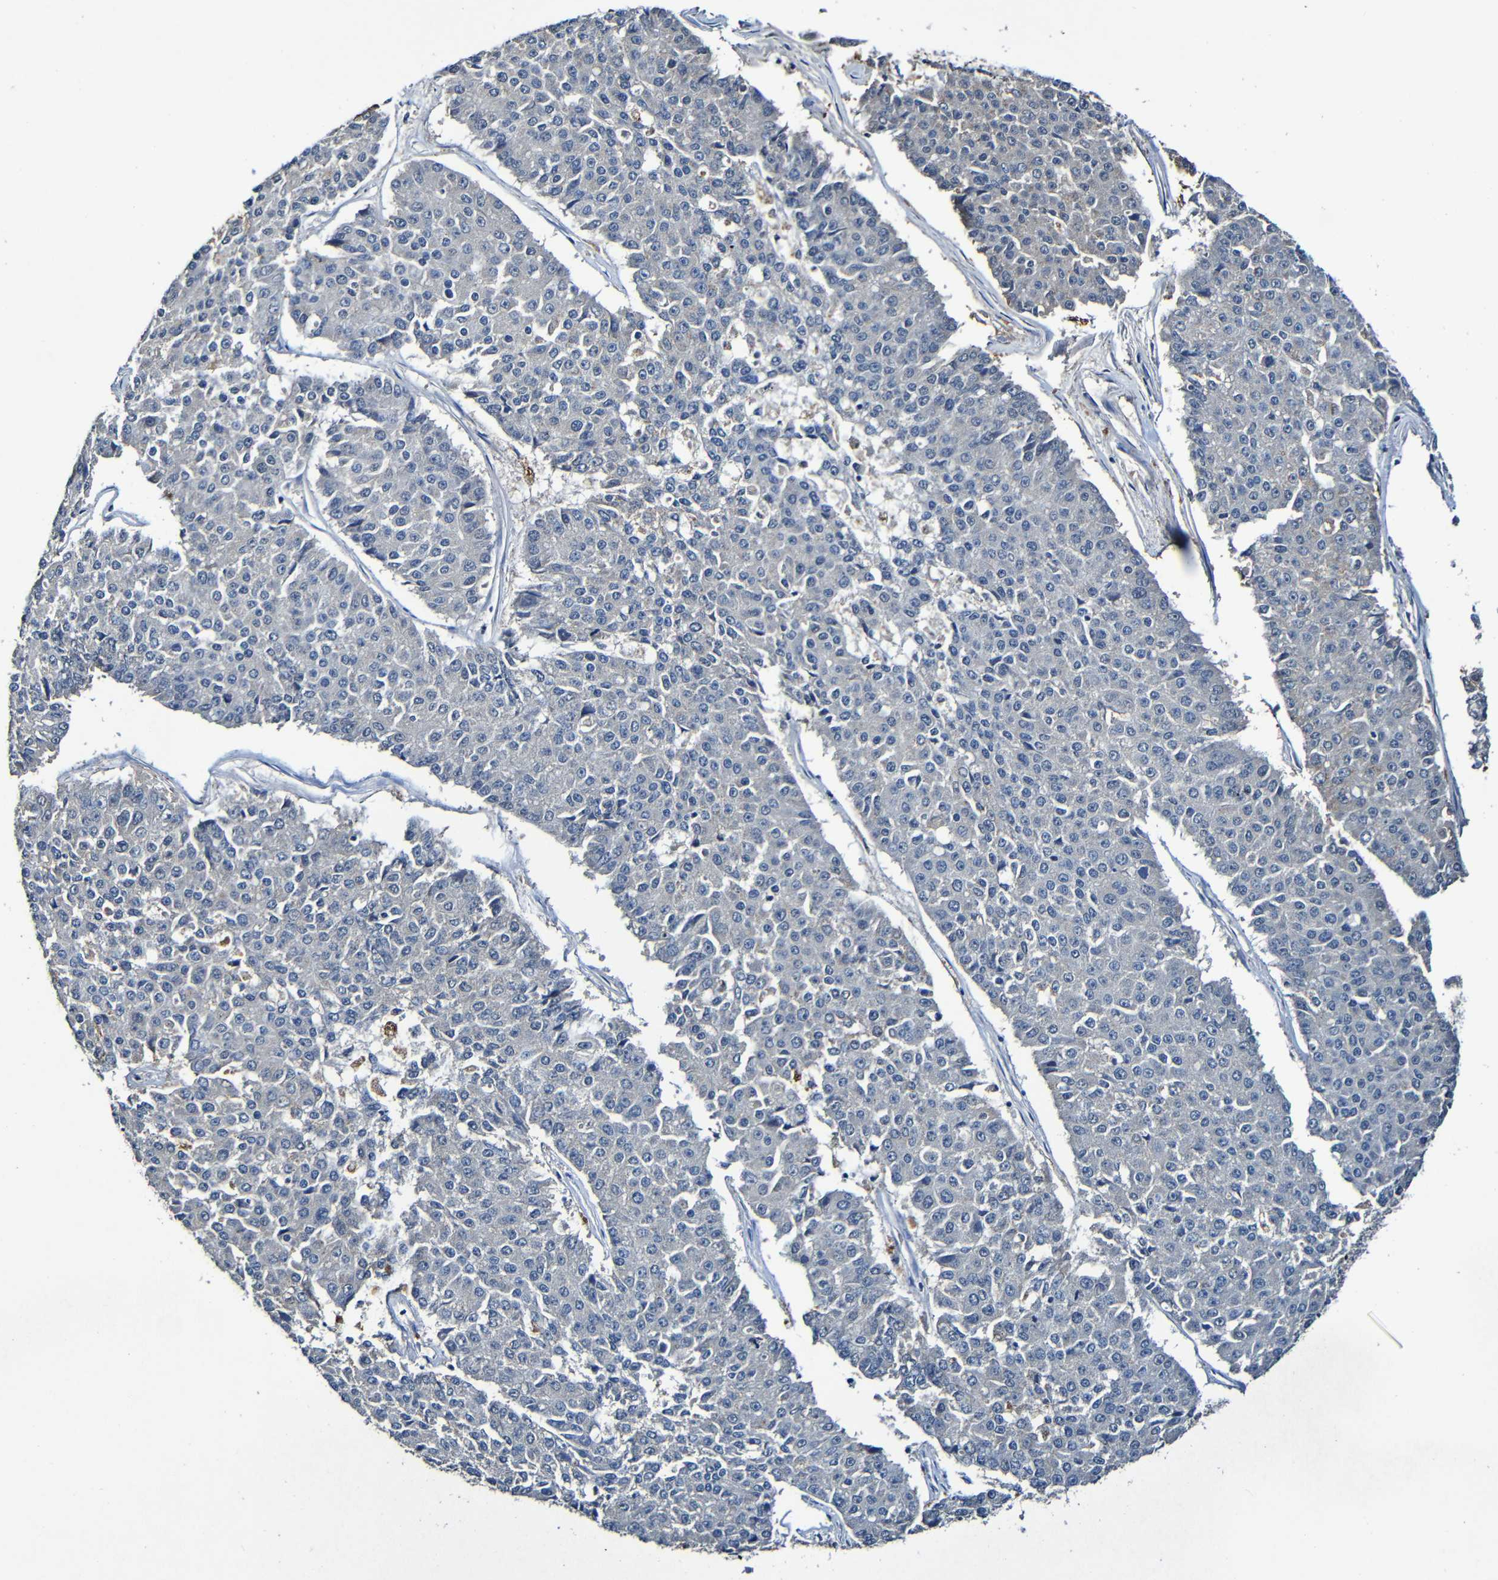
{"staining": {"intensity": "negative", "quantity": "none", "location": "none"}, "tissue": "pancreatic cancer", "cell_type": "Tumor cells", "image_type": "cancer", "snomed": [{"axis": "morphology", "description": "Adenocarcinoma, NOS"}, {"axis": "topography", "description": "Pancreas"}], "caption": "Tumor cells are negative for brown protein staining in pancreatic cancer (adenocarcinoma). (DAB immunohistochemistry, high magnification).", "gene": "LRRC70", "patient": {"sex": "male", "age": 50}}